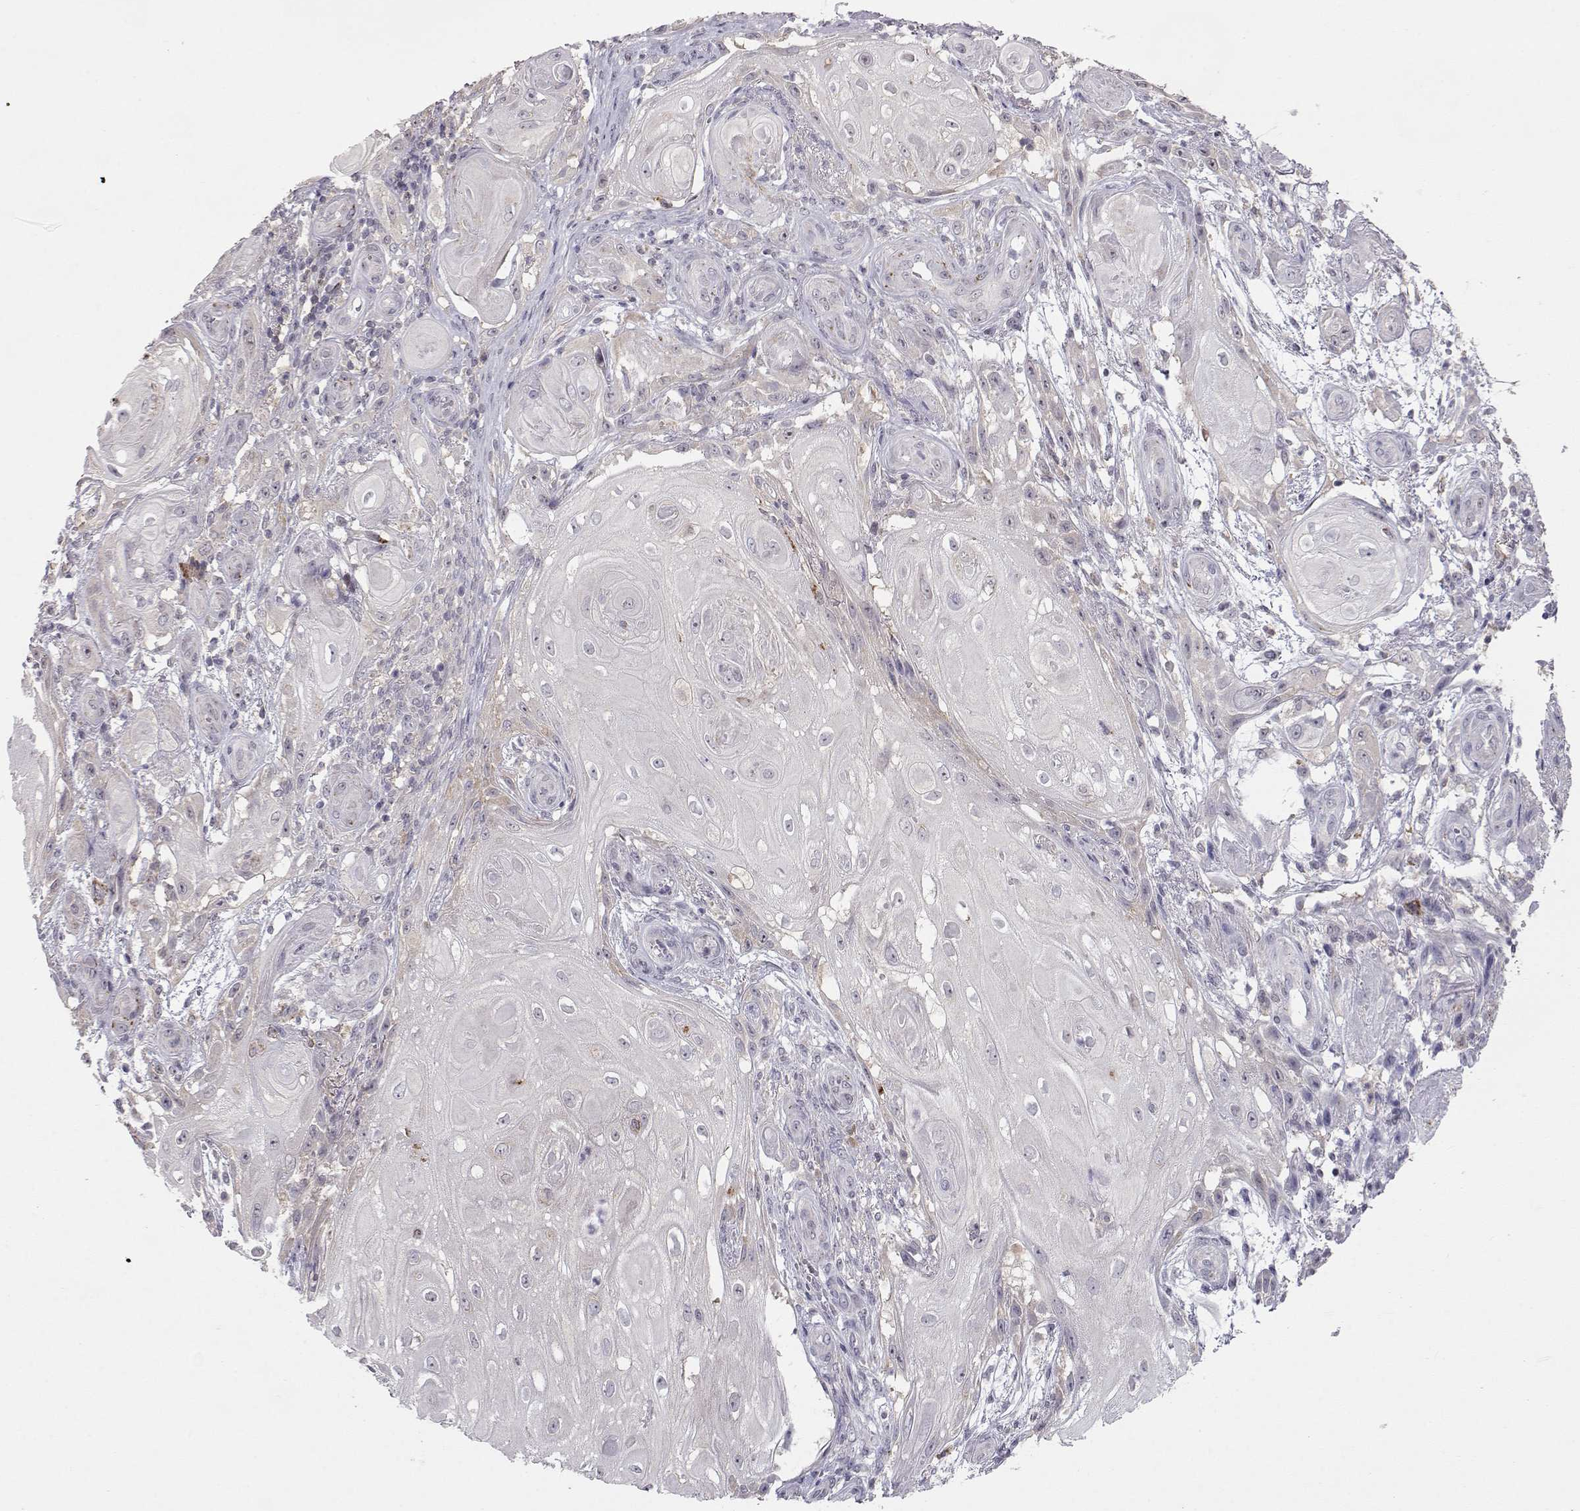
{"staining": {"intensity": "negative", "quantity": "none", "location": "none"}, "tissue": "skin cancer", "cell_type": "Tumor cells", "image_type": "cancer", "snomed": [{"axis": "morphology", "description": "Squamous cell carcinoma, NOS"}, {"axis": "topography", "description": "Skin"}], "caption": "High power microscopy photomicrograph of an immunohistochemistry (IHC) micrograph of squamous cell carcinoma (skin), revealing no significant expression in tumor cells. The staining was performed using DAB (3,3'-diaminobenzidine) to visualize the protein expression in brown, while the nuclei were stained in blue with hematoxylin (Magnification: 20x).", "gene": "NPVF", "patient": {"sex": "male", "age": 62}}